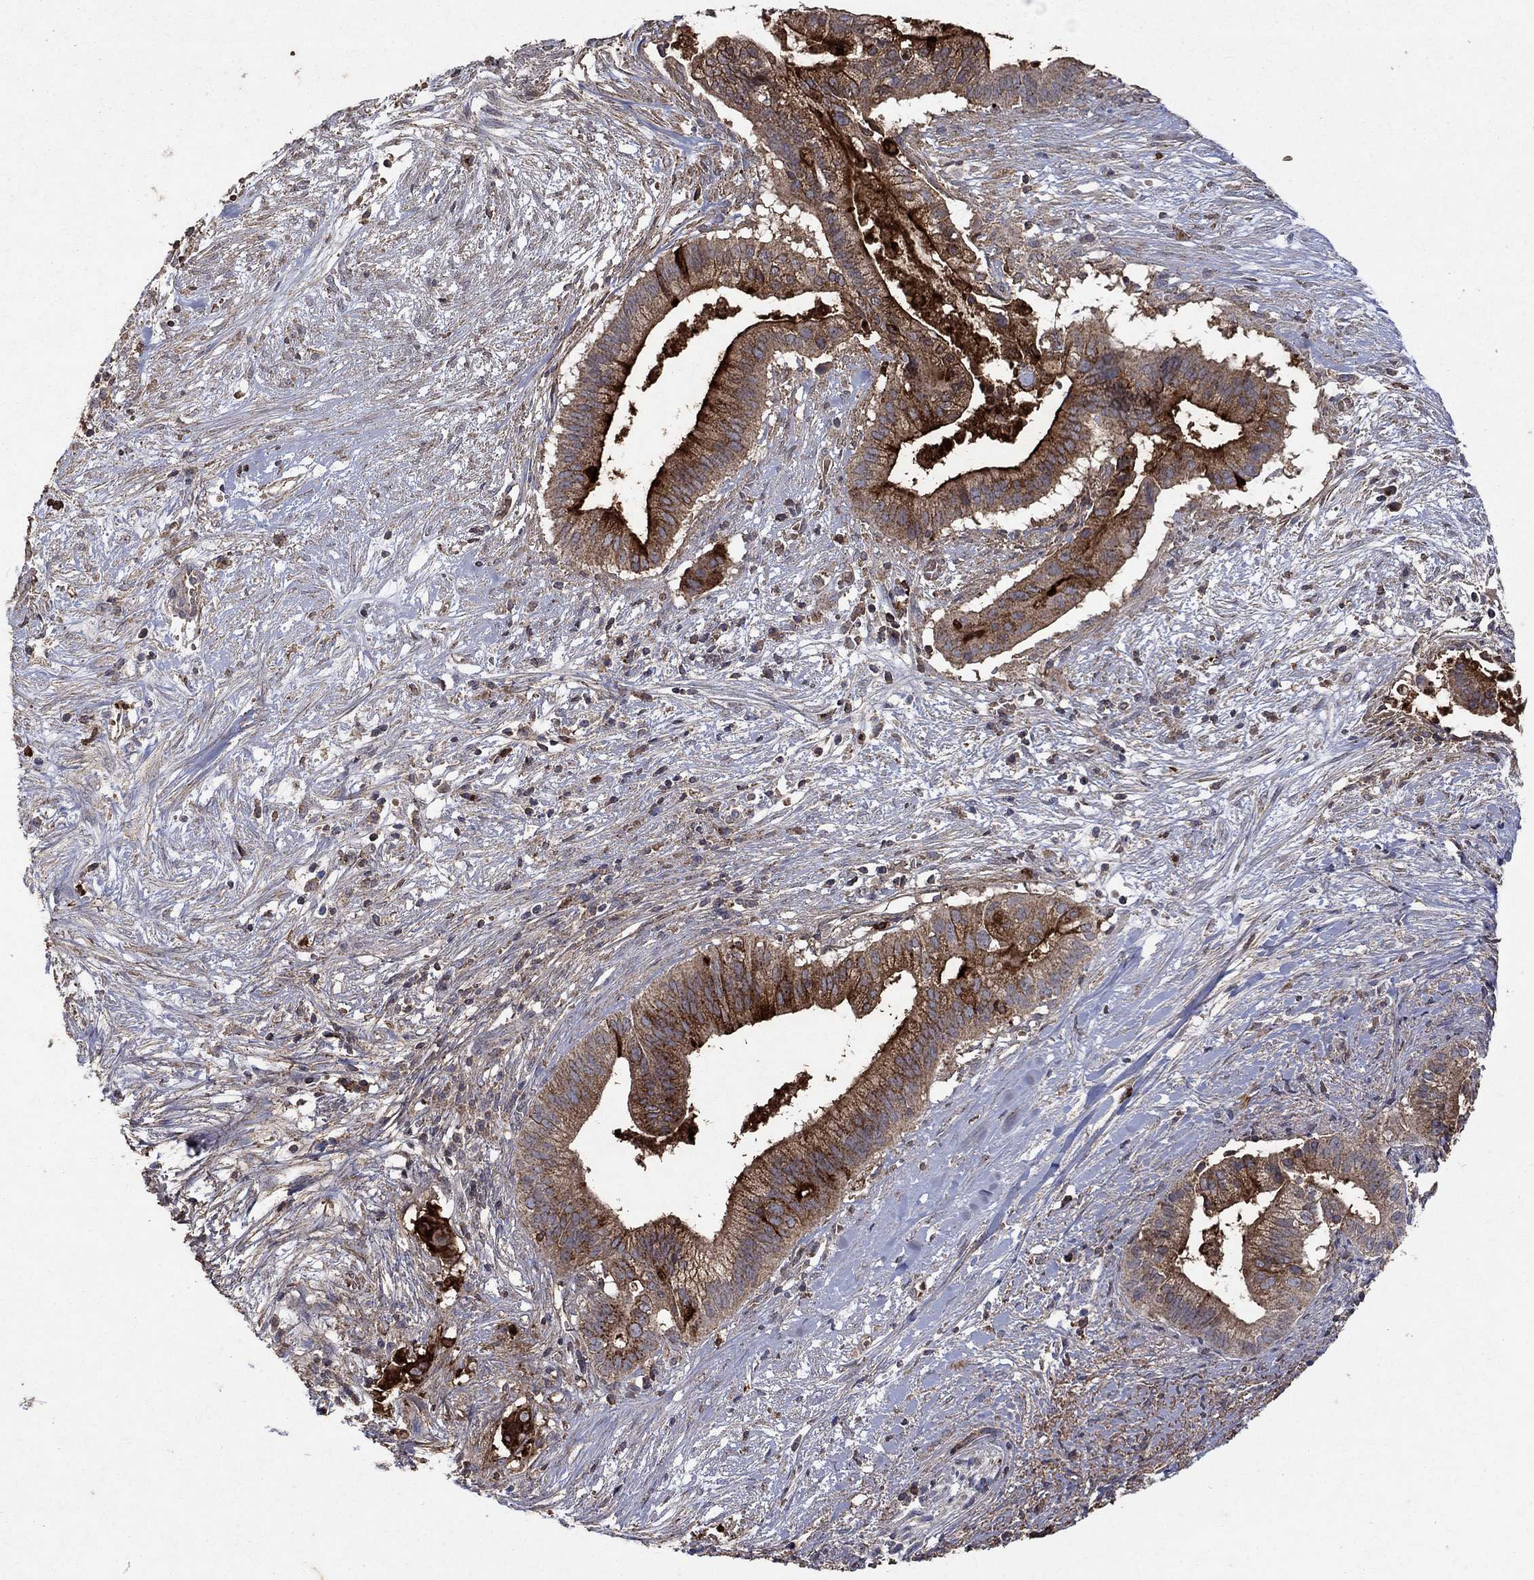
{"staining": {"intensity": "strong", "quantity": "<25%", "location": "cytoplasmic/membranous"}, "tissue": "pancreatic cancer", "cell_type": "Tumor cells", "image_type": "cancer", "snomed": [{"axis": "morphology", "description": "Adenocarcinoma, NOS"}, {"axis": "topography", "description": "Pancreas"}], "caption": "Pancreatic cancer stained for a protein exhibits strong cytoplasmic/membranous positivity in tumor cells. (IHC, brightfield microscopy, high magnification).", "gene": "CD24", "patient": {"sex": "male", "age": 61}}